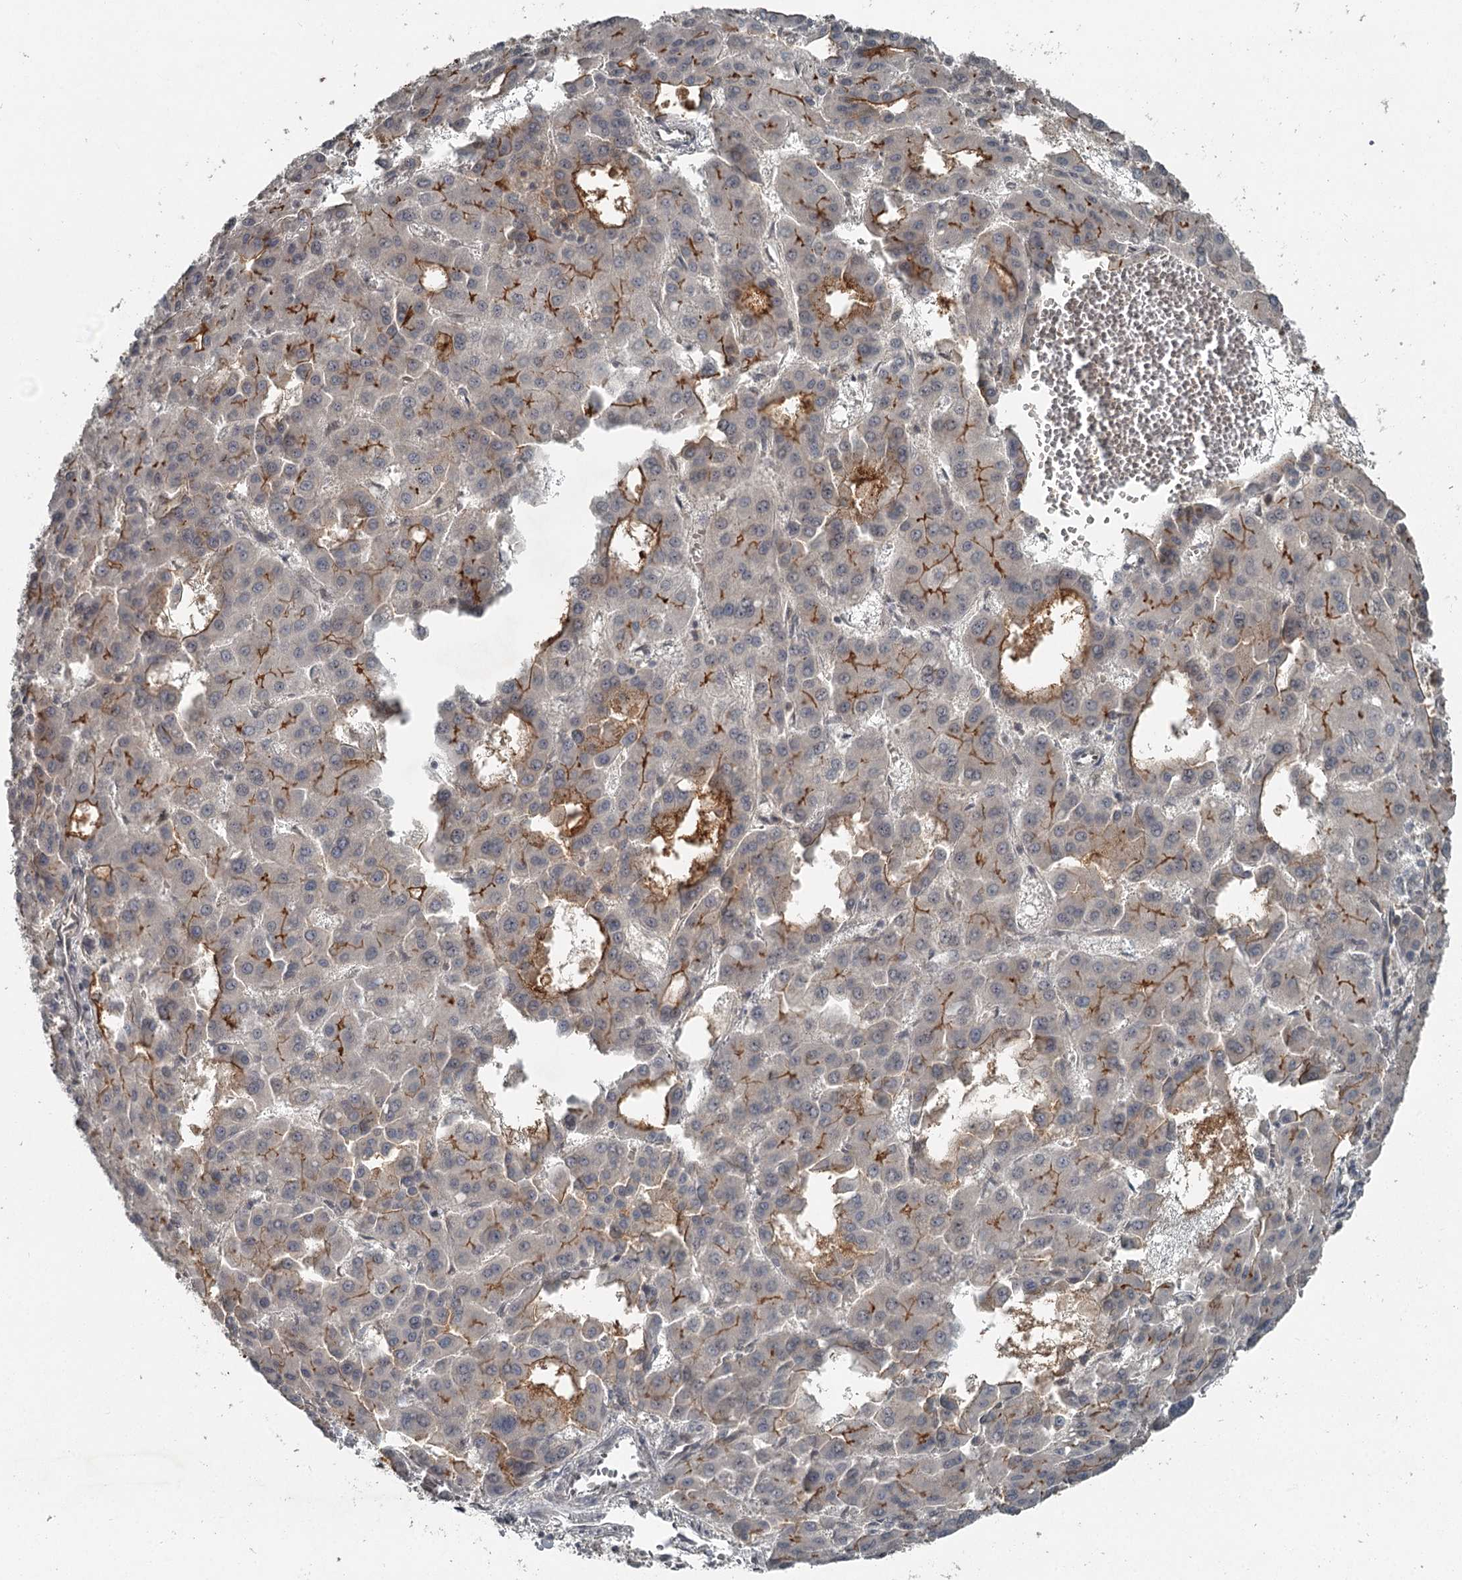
{"staining": {"intensity": "moderate", "quantity": "25%-75%", "location": "cytoplasmic/membranous"}, "tissue": "liver cancer", "cell_type": "Tumor cells", "image_type": "cancer", "snomed": [{"axis": "morphology", "description": "Carcinoma, Hepatocellular, NOS"}, {"axis": "topography", "description": "Liver"}], "caption": "The histopathology image displays staining of liver cancer, revealing moderate cytoplasmic/membranous protein expression (brown color) within tumor cells.", "gene": "SLC39A8", "patient": {"sex": "male", "age": 47}}